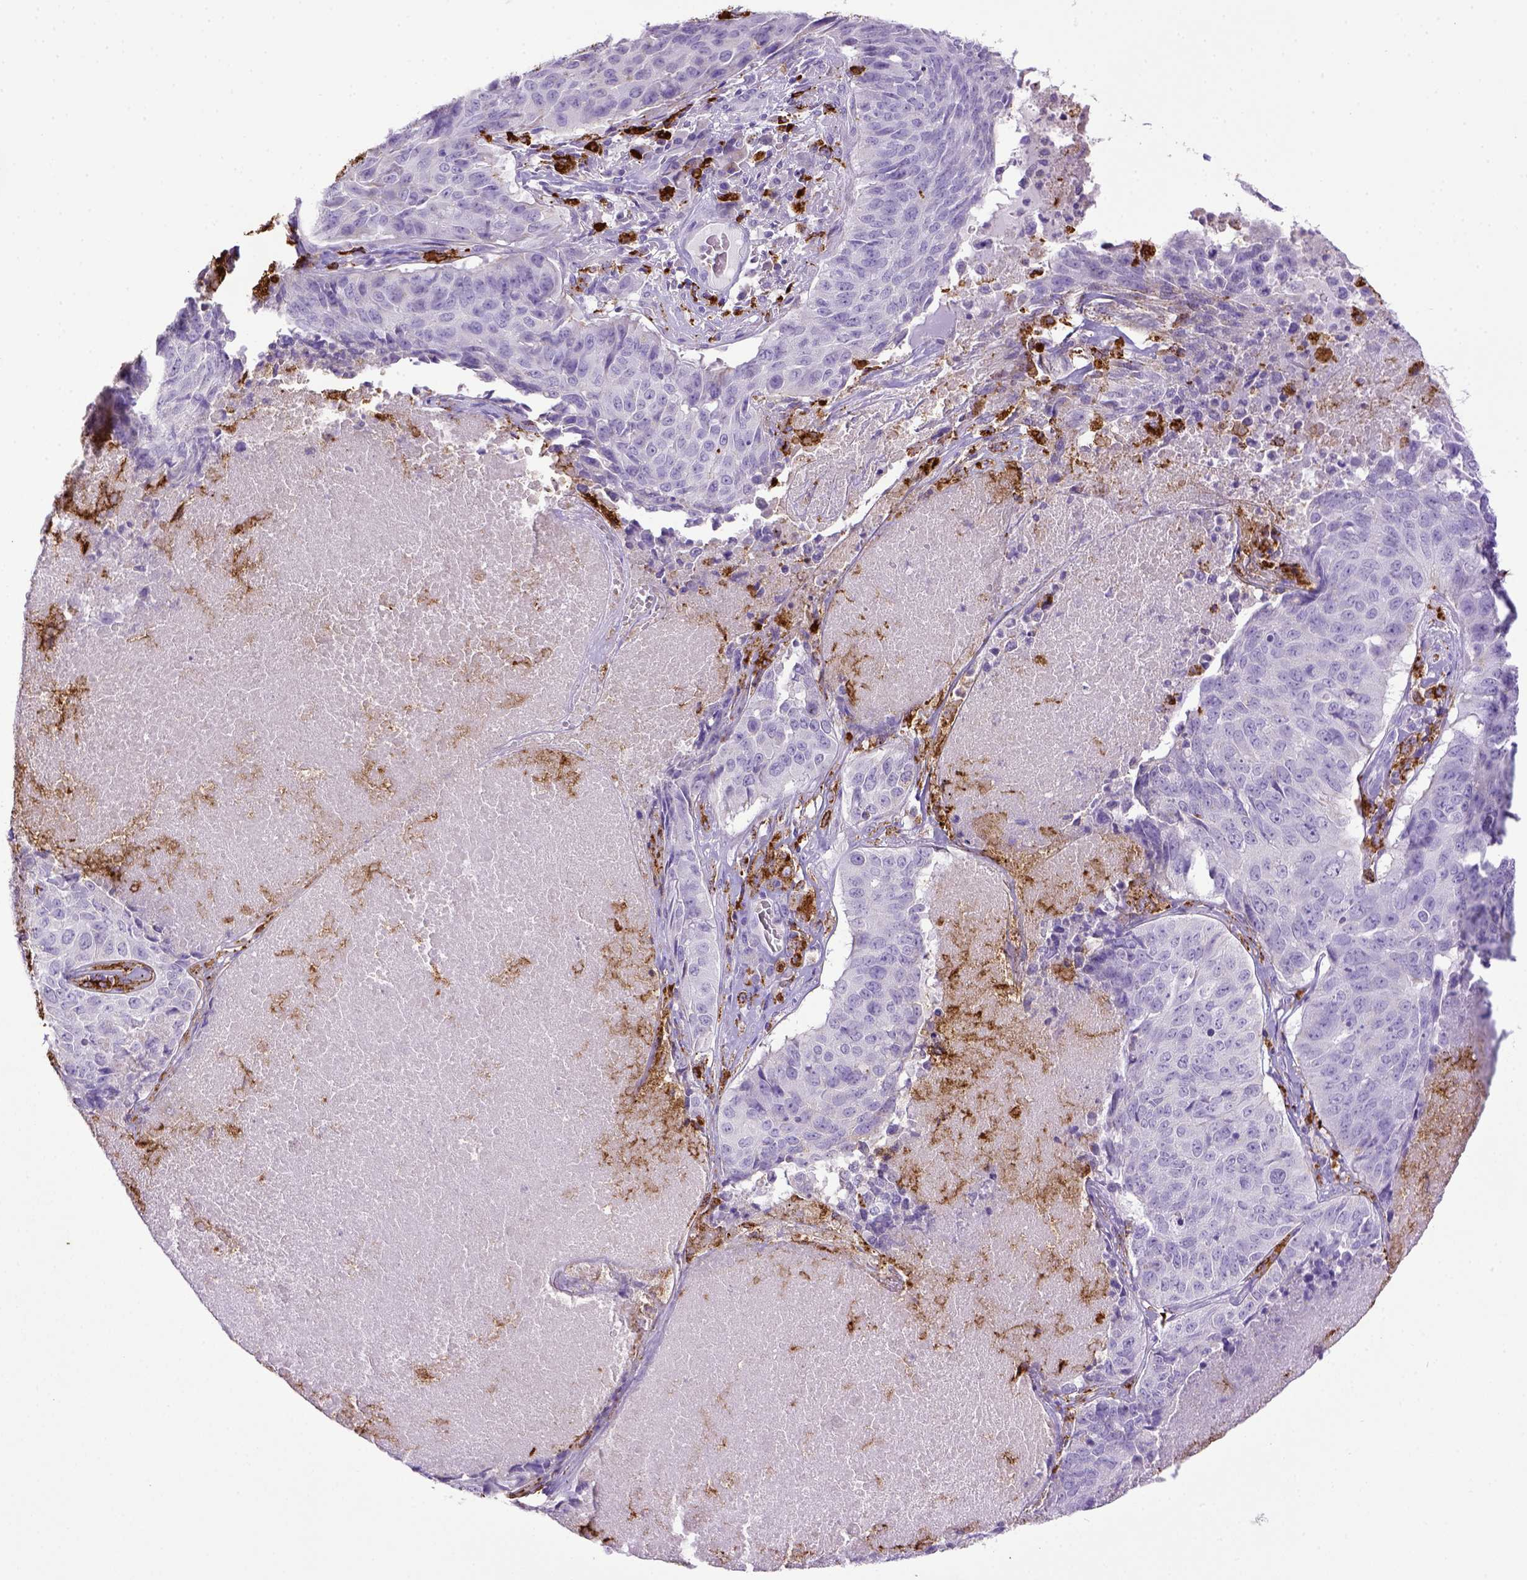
{"staining": {"intensity": "negative", "quantity": "none", "location": "none"}, "tissue": "lung cancer", "cell_type": "Tumor cells", "image_type": "cancer", "snomed": [{"axis": "morphology", "description": "Normal tissue, NOS"}, {"axis": "morphology", "description": "Squamous cell carcinoma, NOS"}, {"axis": "topography", "description": "Bronchus"}, {"axis": "topography", "description": "Lung"}], "caption": "A high-resolution micrograph shows IHC staining of lung squamous cell carcinoma, which reveals no significant expression in tumor cells.", "gene": "CD68", "patient": {"sex": "male", "age": 64}}